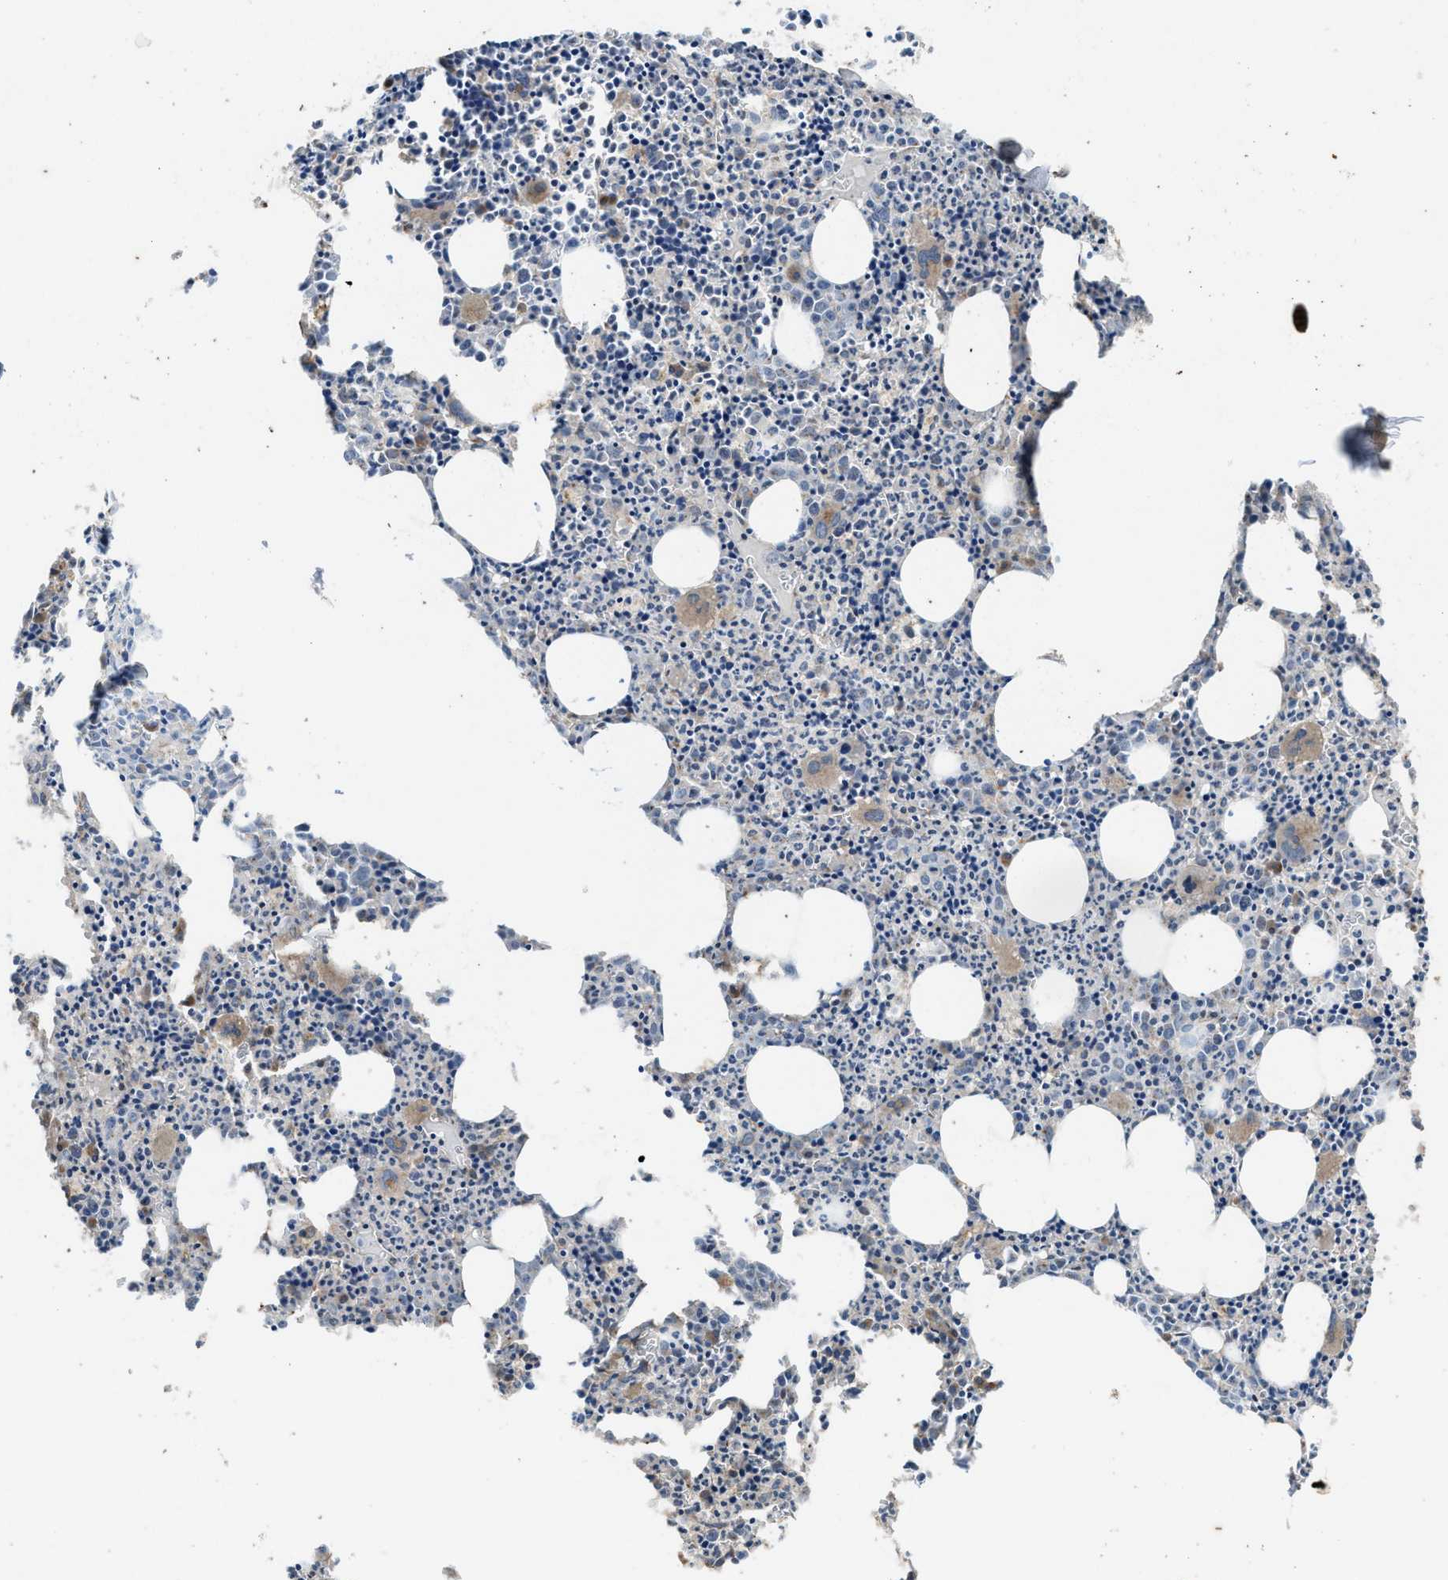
{"staining": {"intensity": "weak", "quantity": ">75%", "location": "cytoplasmic/membranous"}, "tissue": "bone marrow", "cell_type": "Hematopoietic cells", "image_type": "normal", "snomed": [{"axis": "morphology", "description": "Normal tissue, NOS"}, {"axis": "morphology", "description": "Inflammation, NOS"}, {"axis": "topography", "description": "Bone marrow"}], "caption": "DAB (3,3'-diaminobenzidine) immunohistochemical staining of normal human bone marrow demonstrates weak cytoplasmic/membranous protein staining in approximately >75% of hematopoietic cells.", "gene": "PLAA", "patient": {"sex": "male", "age": 31}}